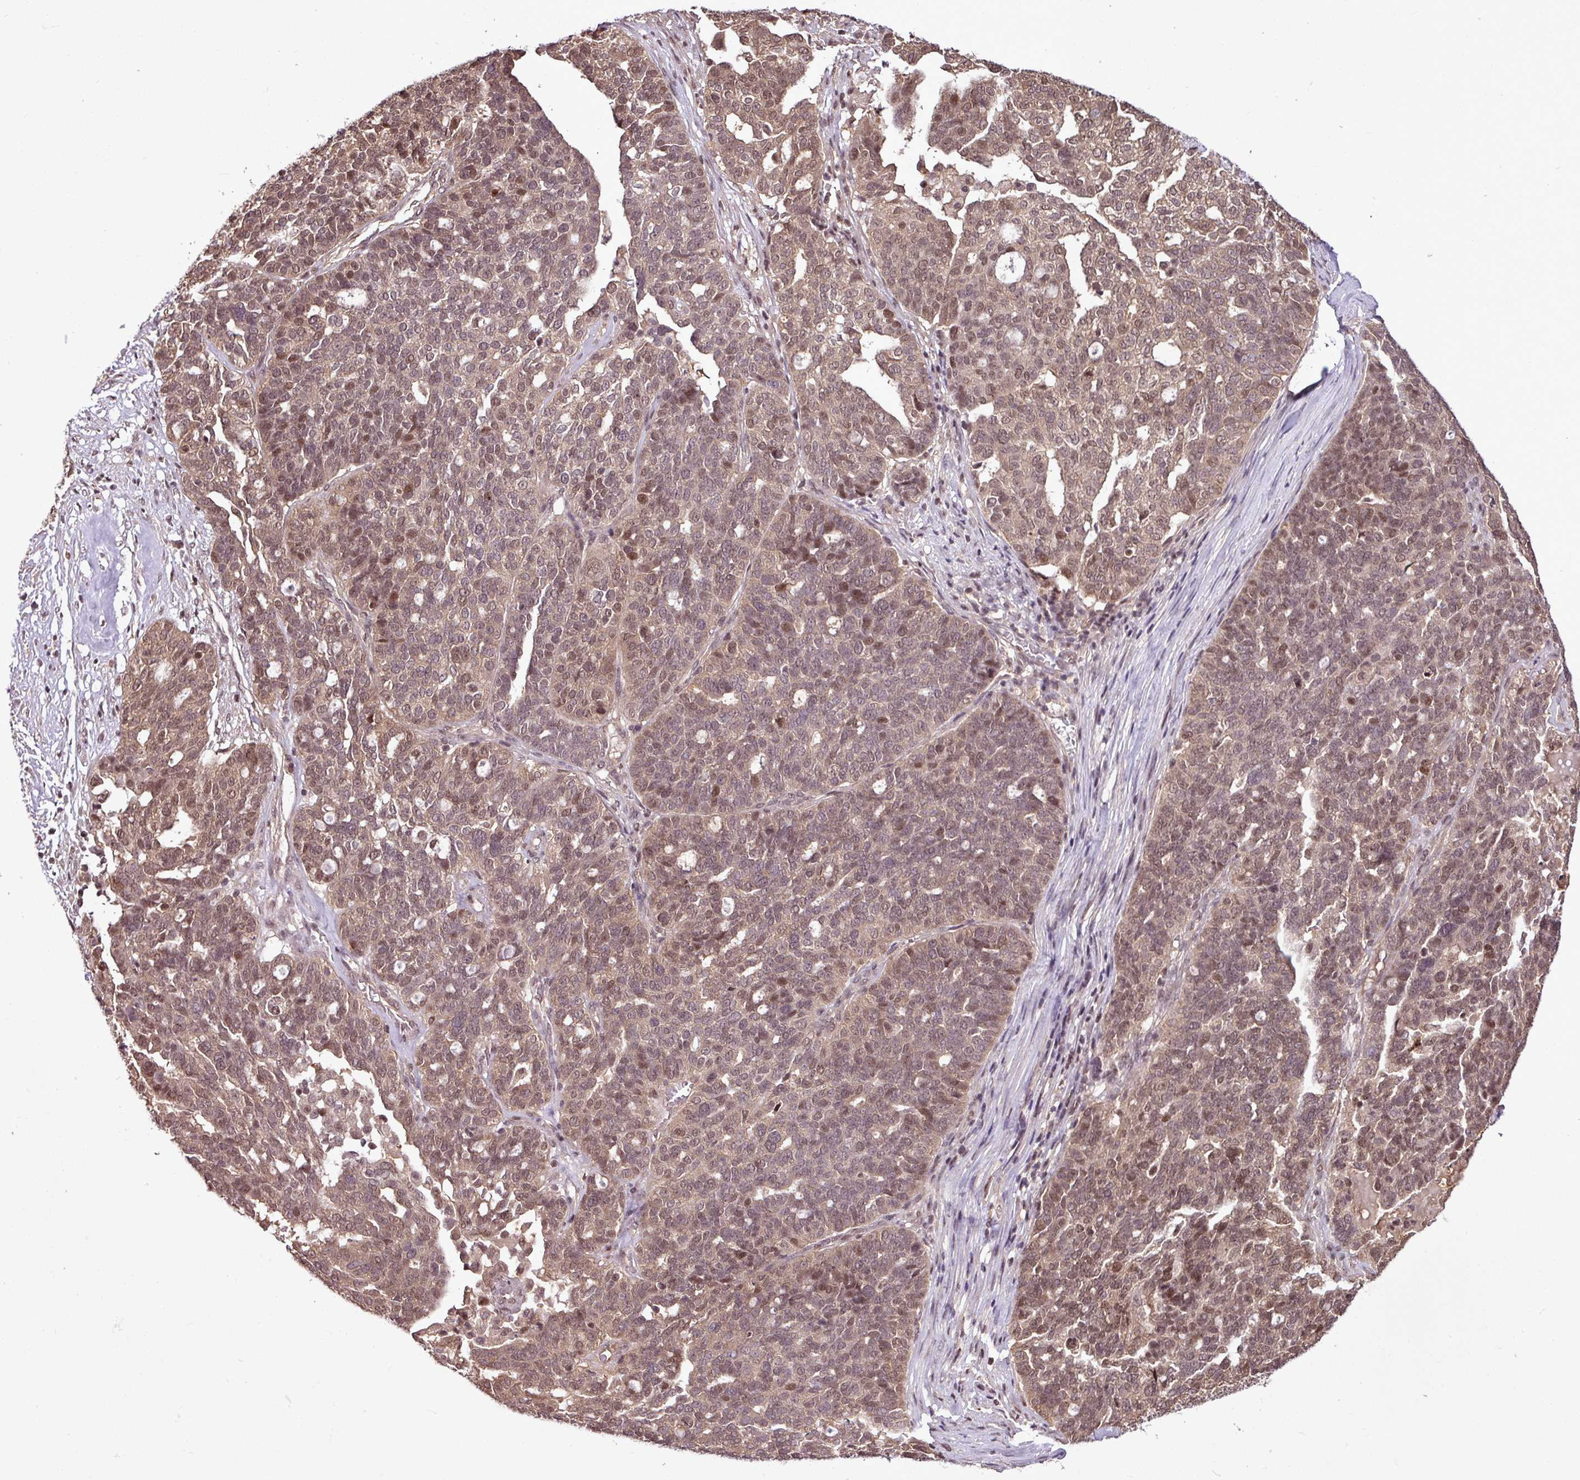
{"staining": {"intensity": "moderate", "quantity": ">75%", "location": "cytoplasmic/membranous,nuclear"}, "tissue": "ovarian cancer", "cell_type": "Tumor cells", "image_type": "cancer", "snomed": [{"axis": "morphology", "description": "Cystadenocarcinoma, serous, NOS"}, {"axis": "topography", "description": "Ovary"}], "caption": "Immunohistochemistry (IHC) histopathology image of human ovarian cancer (serous cystadenocarcinoma) stained for a protein (brown), which shows medium levels of moderate cytoplasmic/membranous and nuclear staining in about >75% of tumor cells.", "gene": "ITPKC", "patient": {"sex": "female", "age": 59}}